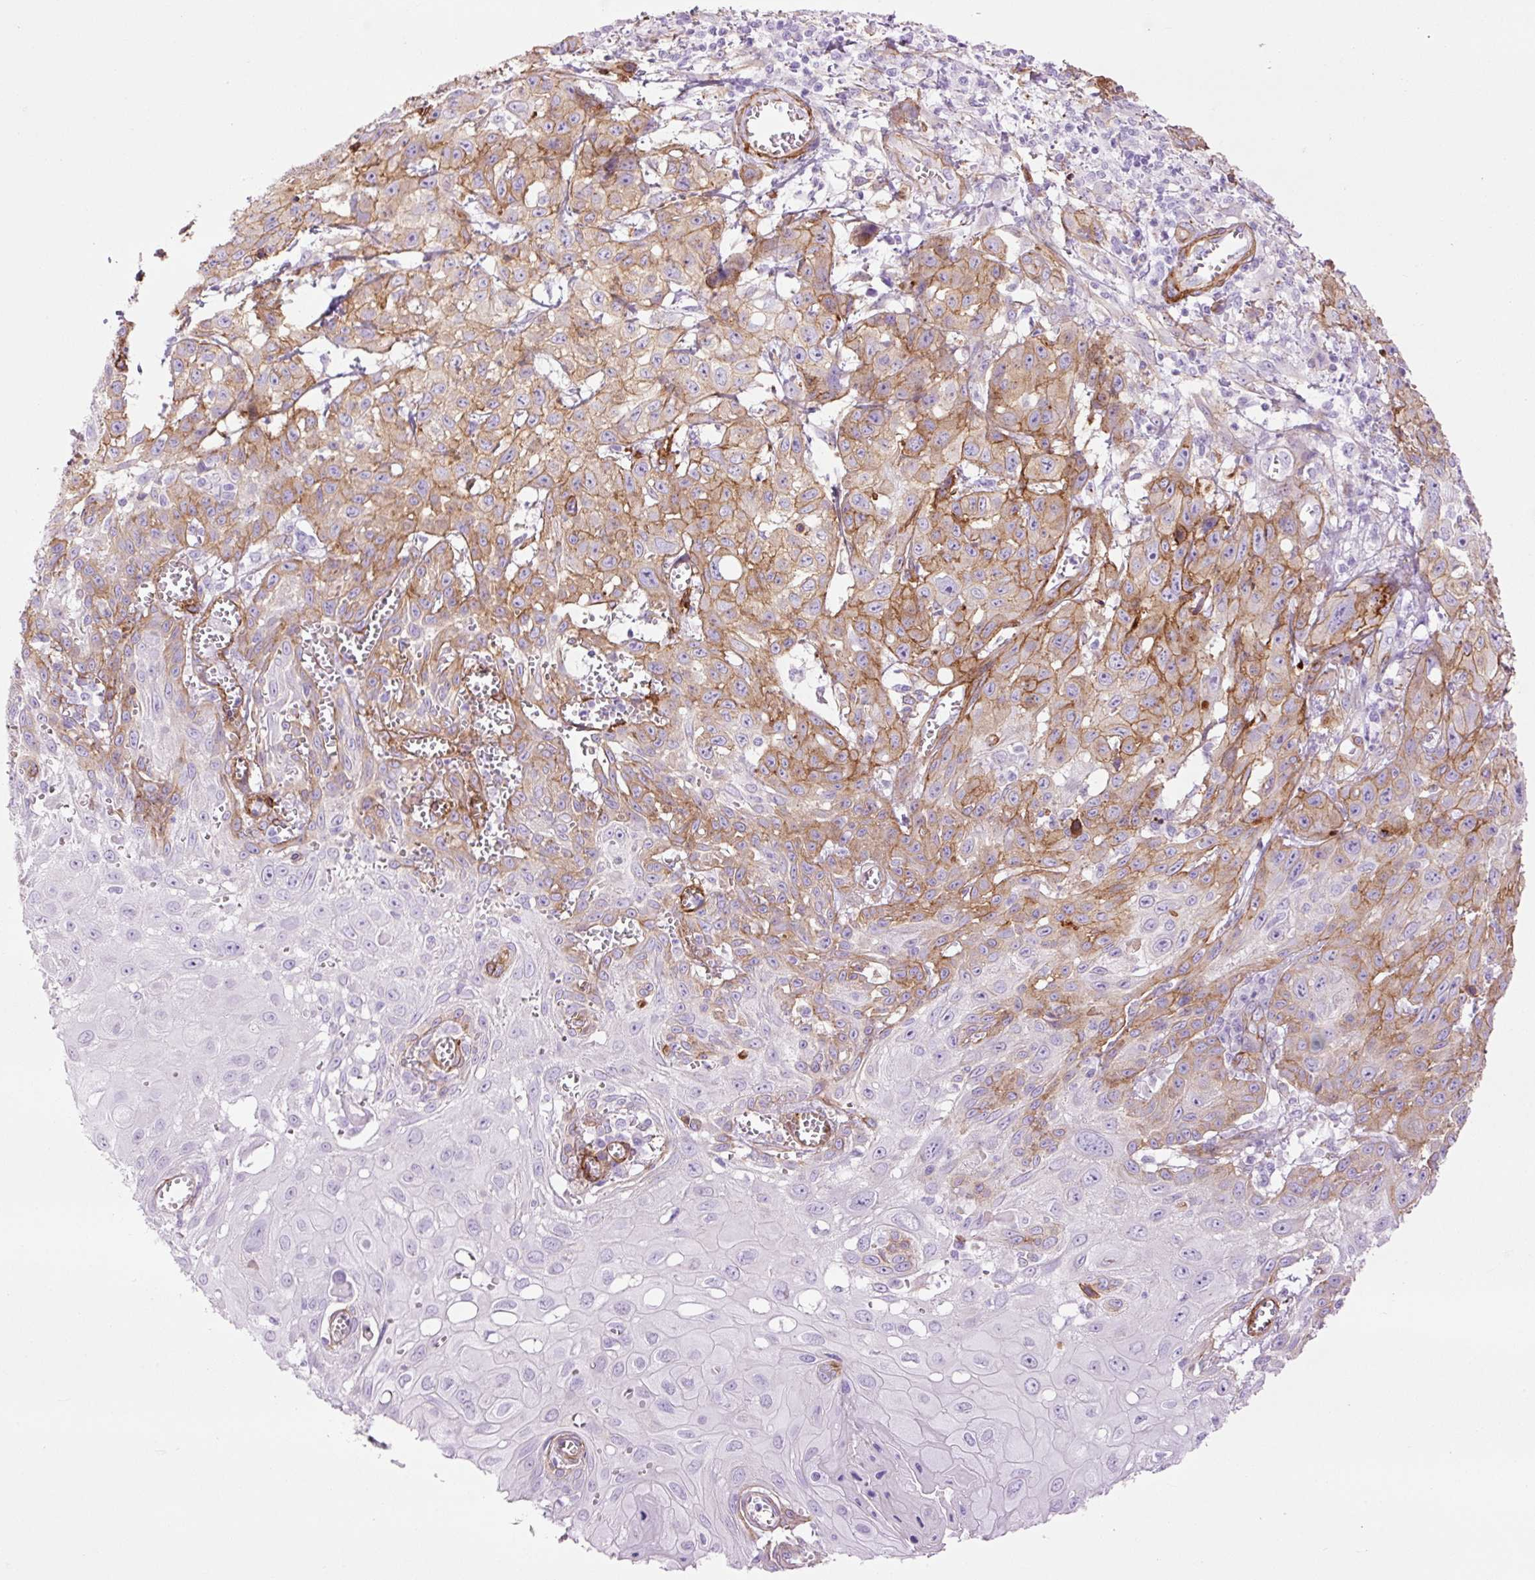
{"staining": {"intensity": "moderate", "quantity": "25%-75%", "location": "cytoplasmic/membranous"}, "tissue": "skin cancer", "cell_type": "Tumor cells", "image_type": "cancer", "snomed": [{"axis": "morphology", "description": "Squamous cell carcinoma, NOS"}, {"axis": "topography", "description": "Skin"}, {"axis": "topography", "description": "Vulva"}], "caption": "IHC micrograph of neoplastic tissue: skin cancer (squamous cell carcinoma) stained using immunohistochemistry (IHC) displays medium levels of moderate protein expression localized specifically in the cytoplasmic/membranous of tumor cells, appearing as a cytoplasmic/membranous brown color.", "gene": "CAV1", "patient": {"sex": "female", "age": 71}}